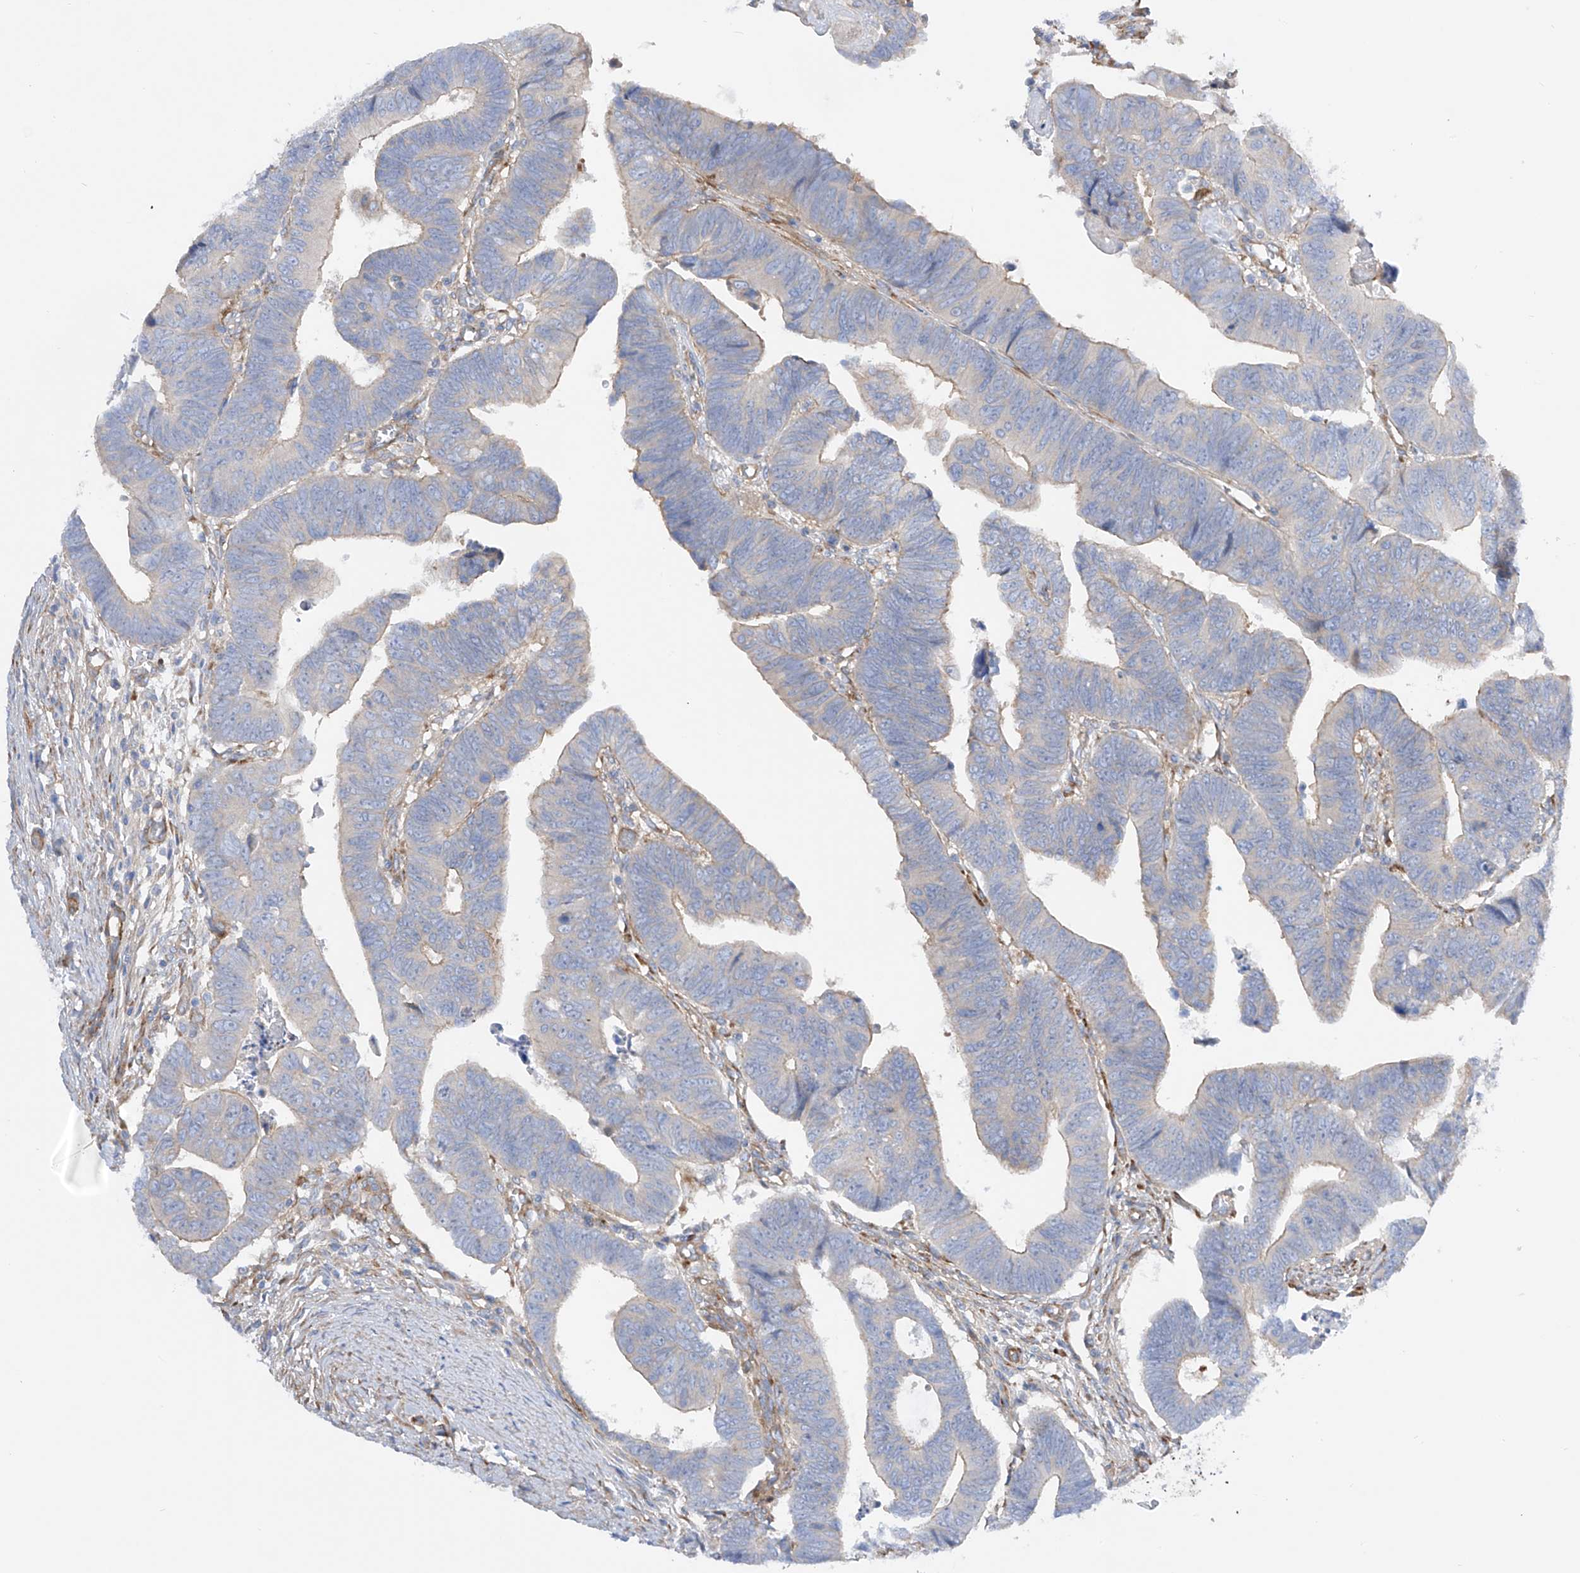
{"staining": {"intensity": "negative", "quantity": "none", "location": "none"}, "tissue": "colorectal cancer", "cell_type": "Tumor cells", "image_type": "cancer", "snomed": [{"axis": "morphology", "description": "Adenocarcinoma, NOS"}, {"axis": "topography", "description": "Rectum"}], "caption": "There is no significant staining in tumor cells of colorectal cancer.", "gene": "LCA5", "patient": {"sex": "female", "age": 65}}